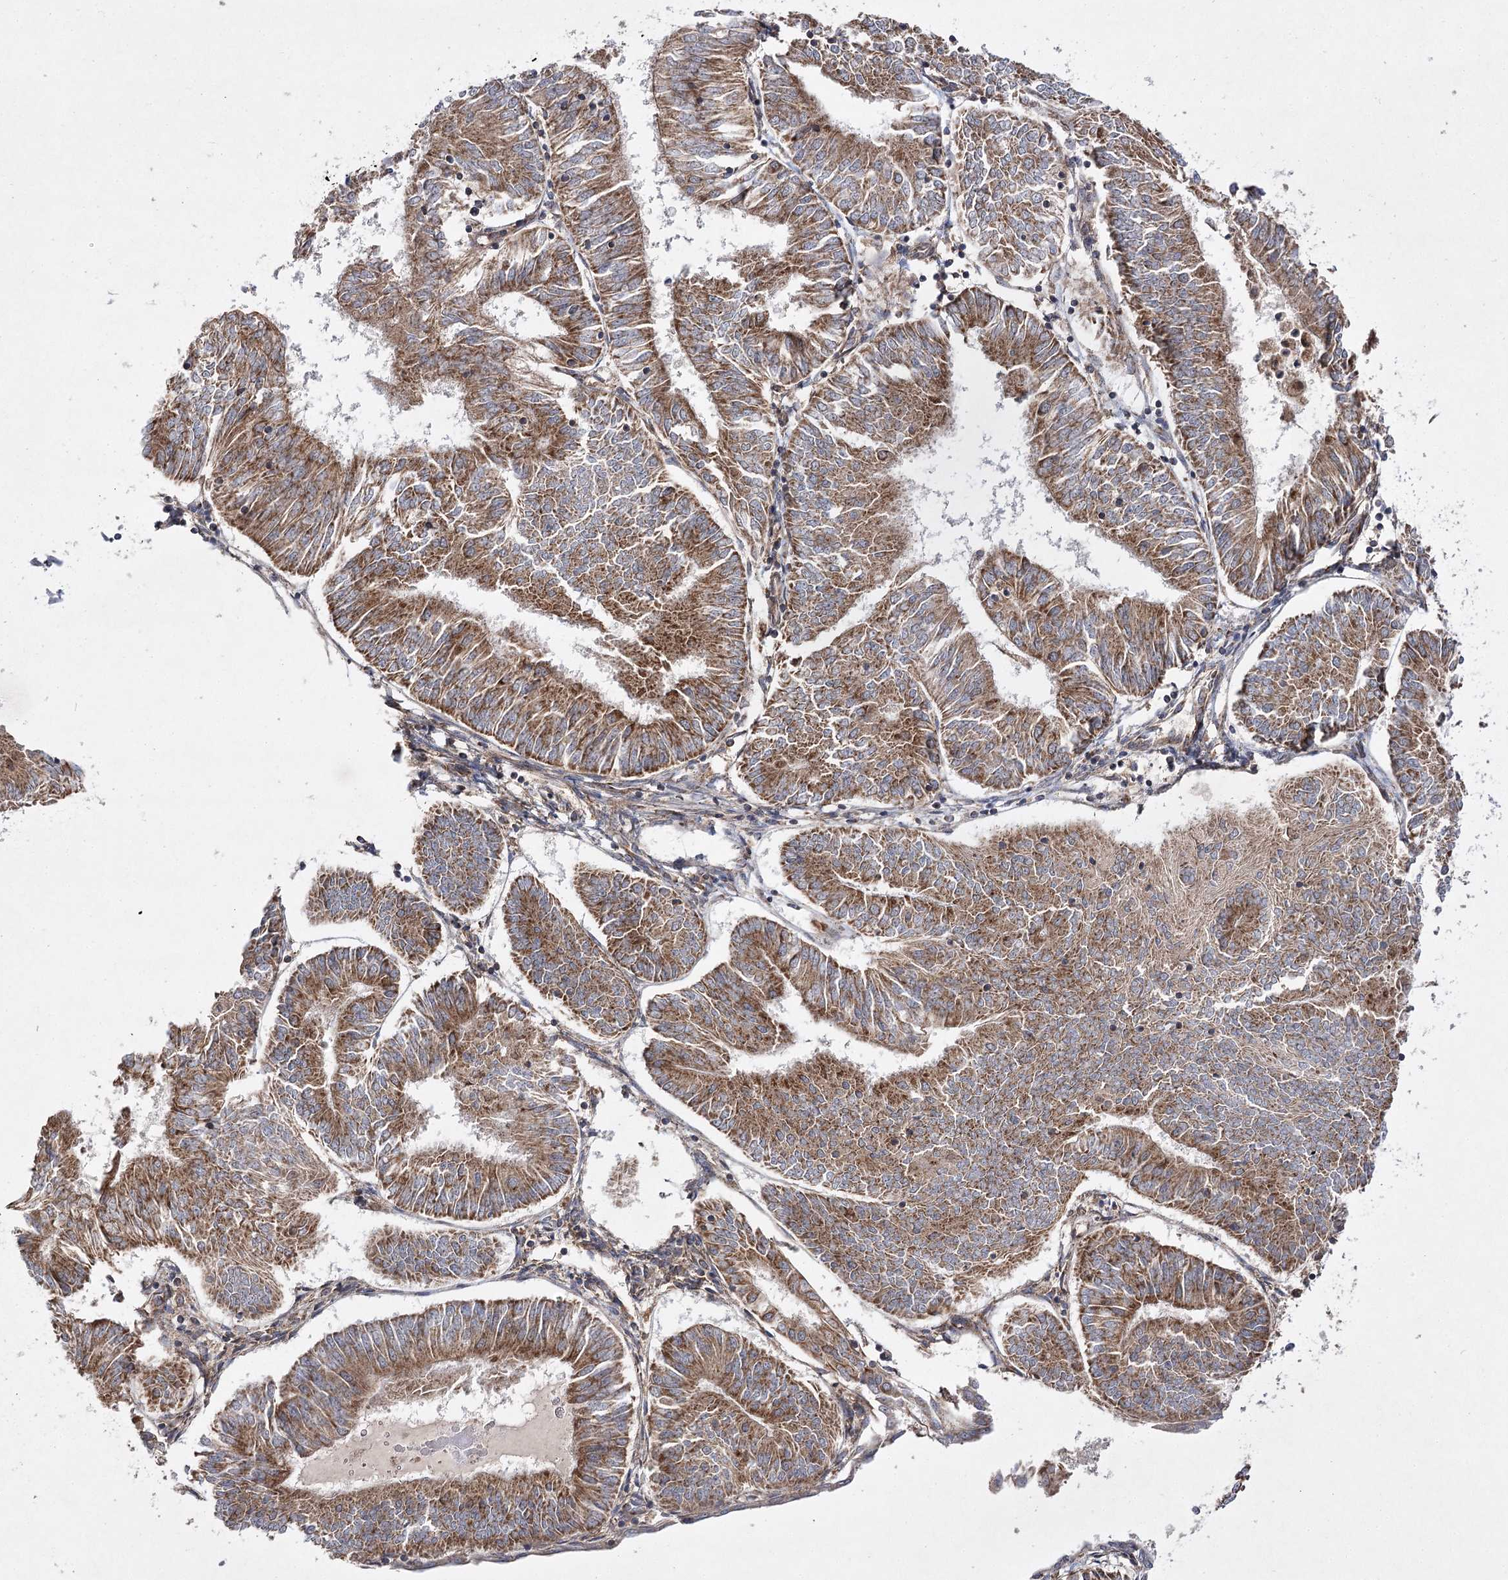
{"staining": {"intensity": "moderate", "quantity": ">75%", "location": "cytoplasmic/membranous"}, "tissue": "endometrial cancer", "cell_type": "Tumor cells", "image_type": "cancer", "snomed": [{"axis": "morphology", "description": "Adenocarcinoma, NOS"}, {"axis": "topography", "description": "Endometrium"}], "caption": "A photomicrograph showing moderate cytoplasmic/membranous positivity in approximately >75% of tumor cells in endometrial cancer (adenocarcinoma), as visualized by brown immunohistochemical staining.", "gene": "DNAJC13", "patient": {"sex": "female", "age": 58}}